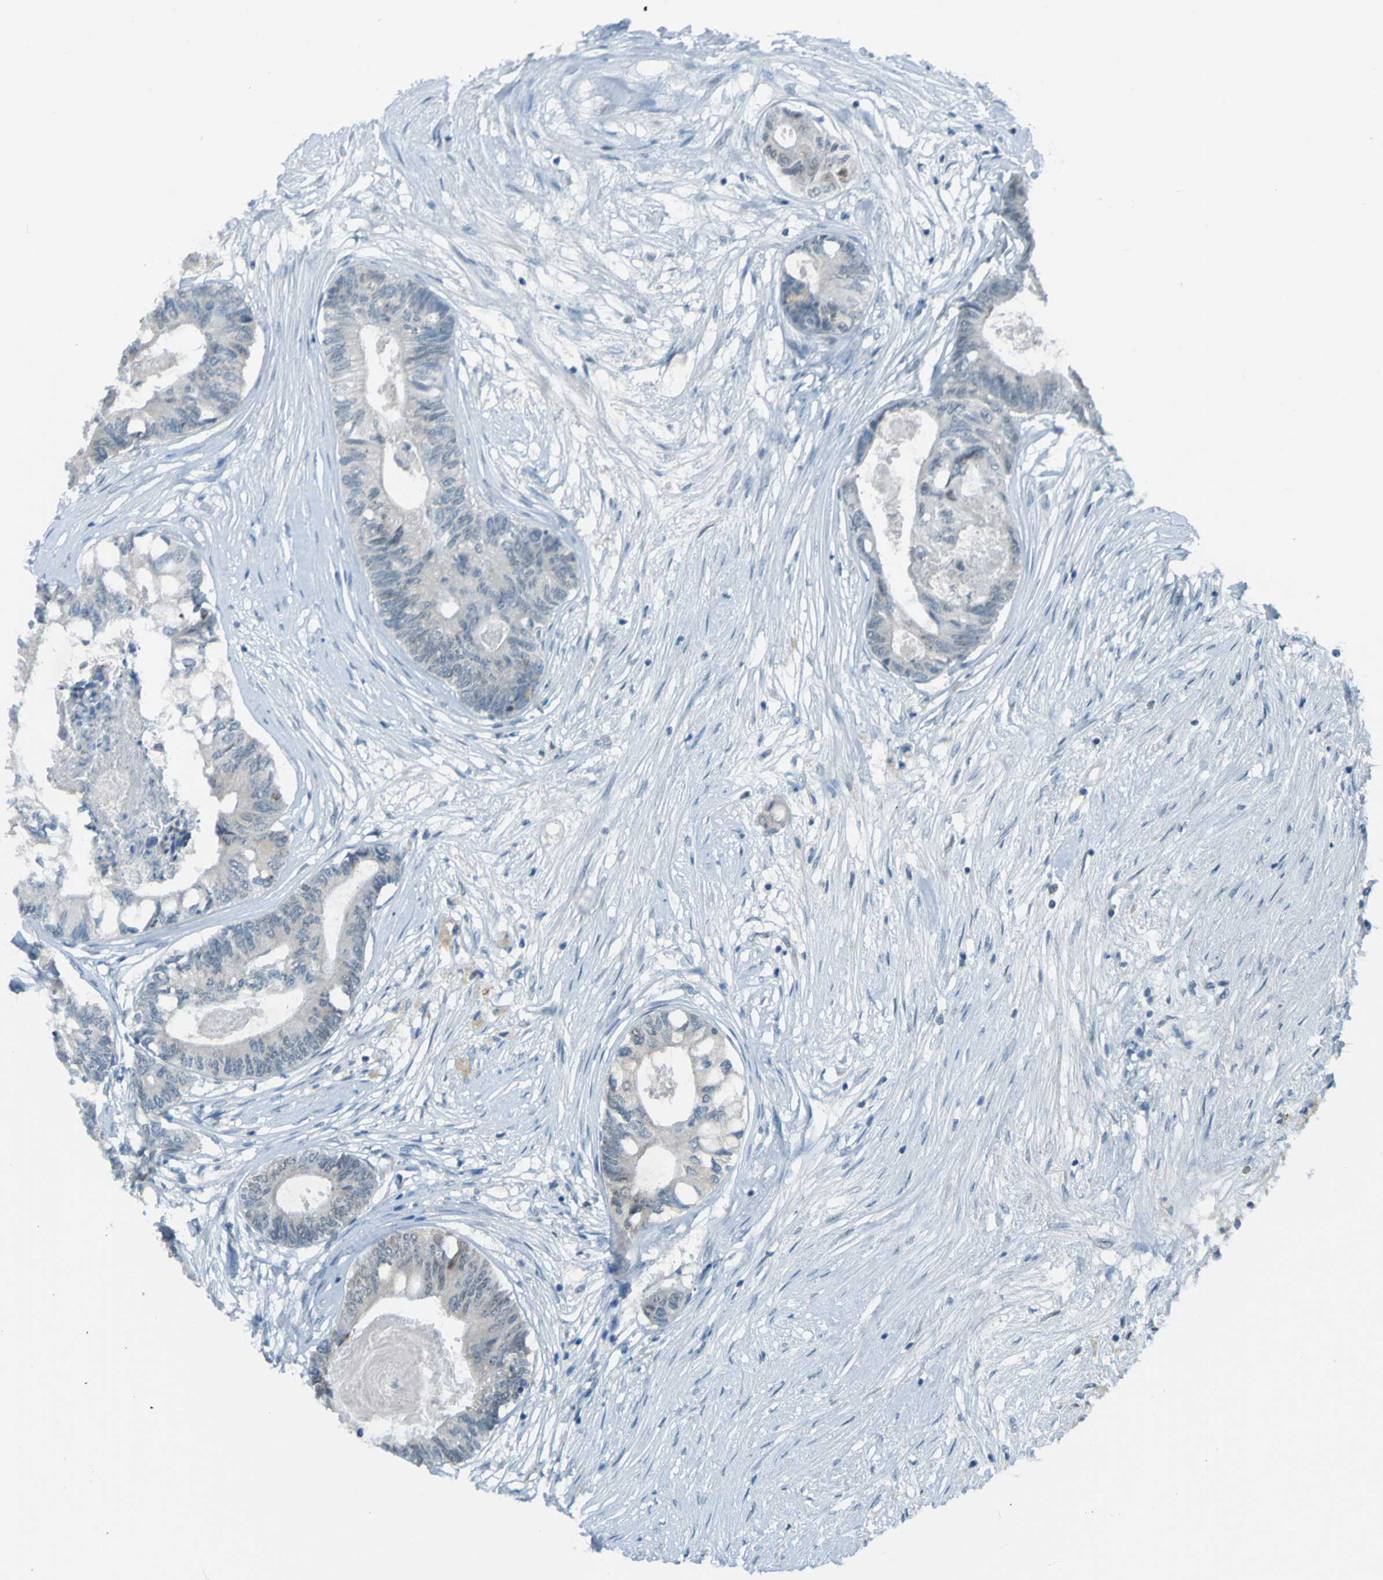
{"staining": {"intensity": "negative", "quantity": "none", "location": "none"}, "tissue": "colorectal cancer", "cell_type": "Tumor cells", "image_type": "cancer", "snomed": [{"axis": "morphology", "description": "Adenocarcinoma, NOS"}, {"axis": "topography", "description": "Rectum"}], "caption": "The histopathology image exhibits no significant staining in tumor cells of colorectal cancer.", "gene": "USP36", "patient": {"sex": "male", "age": 63}}